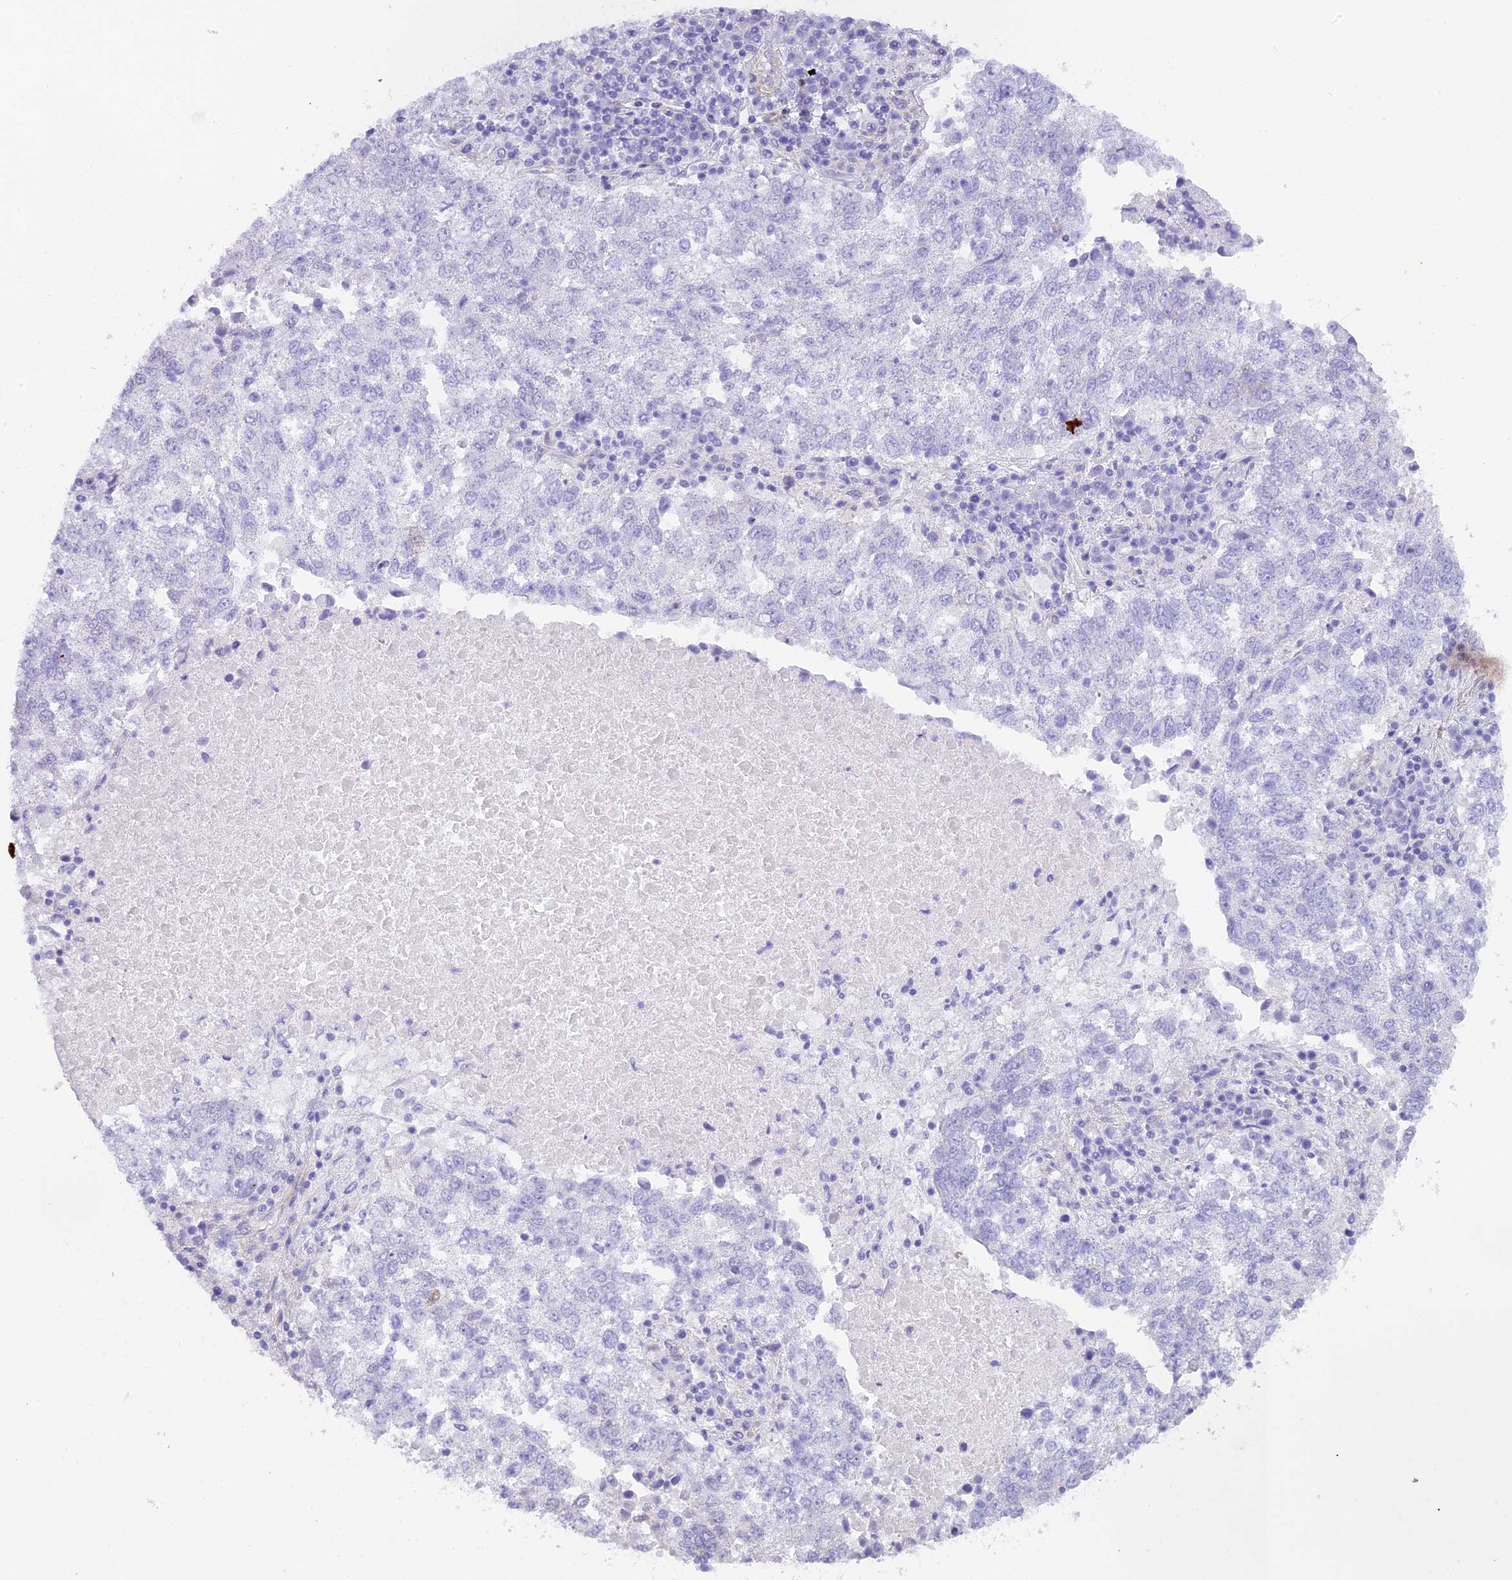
{"staining": {"intensity": "negative", "quantity": "none", "location": "none"}, "tissue": "lung cancer", "cell_type": "Tumor cells", "image_type": "cancer", "snomed": [{"axis": "morphology", "description": "Squamous cell carcinoma, NOS"}, {"axis": "topography", "description": "Lung"}], "caption": "A photomicrograph of human lung cancer is negative for staining in tumor cells.", "gene": "HOMER3", "patient": {"sex": "male", "age": 73}}